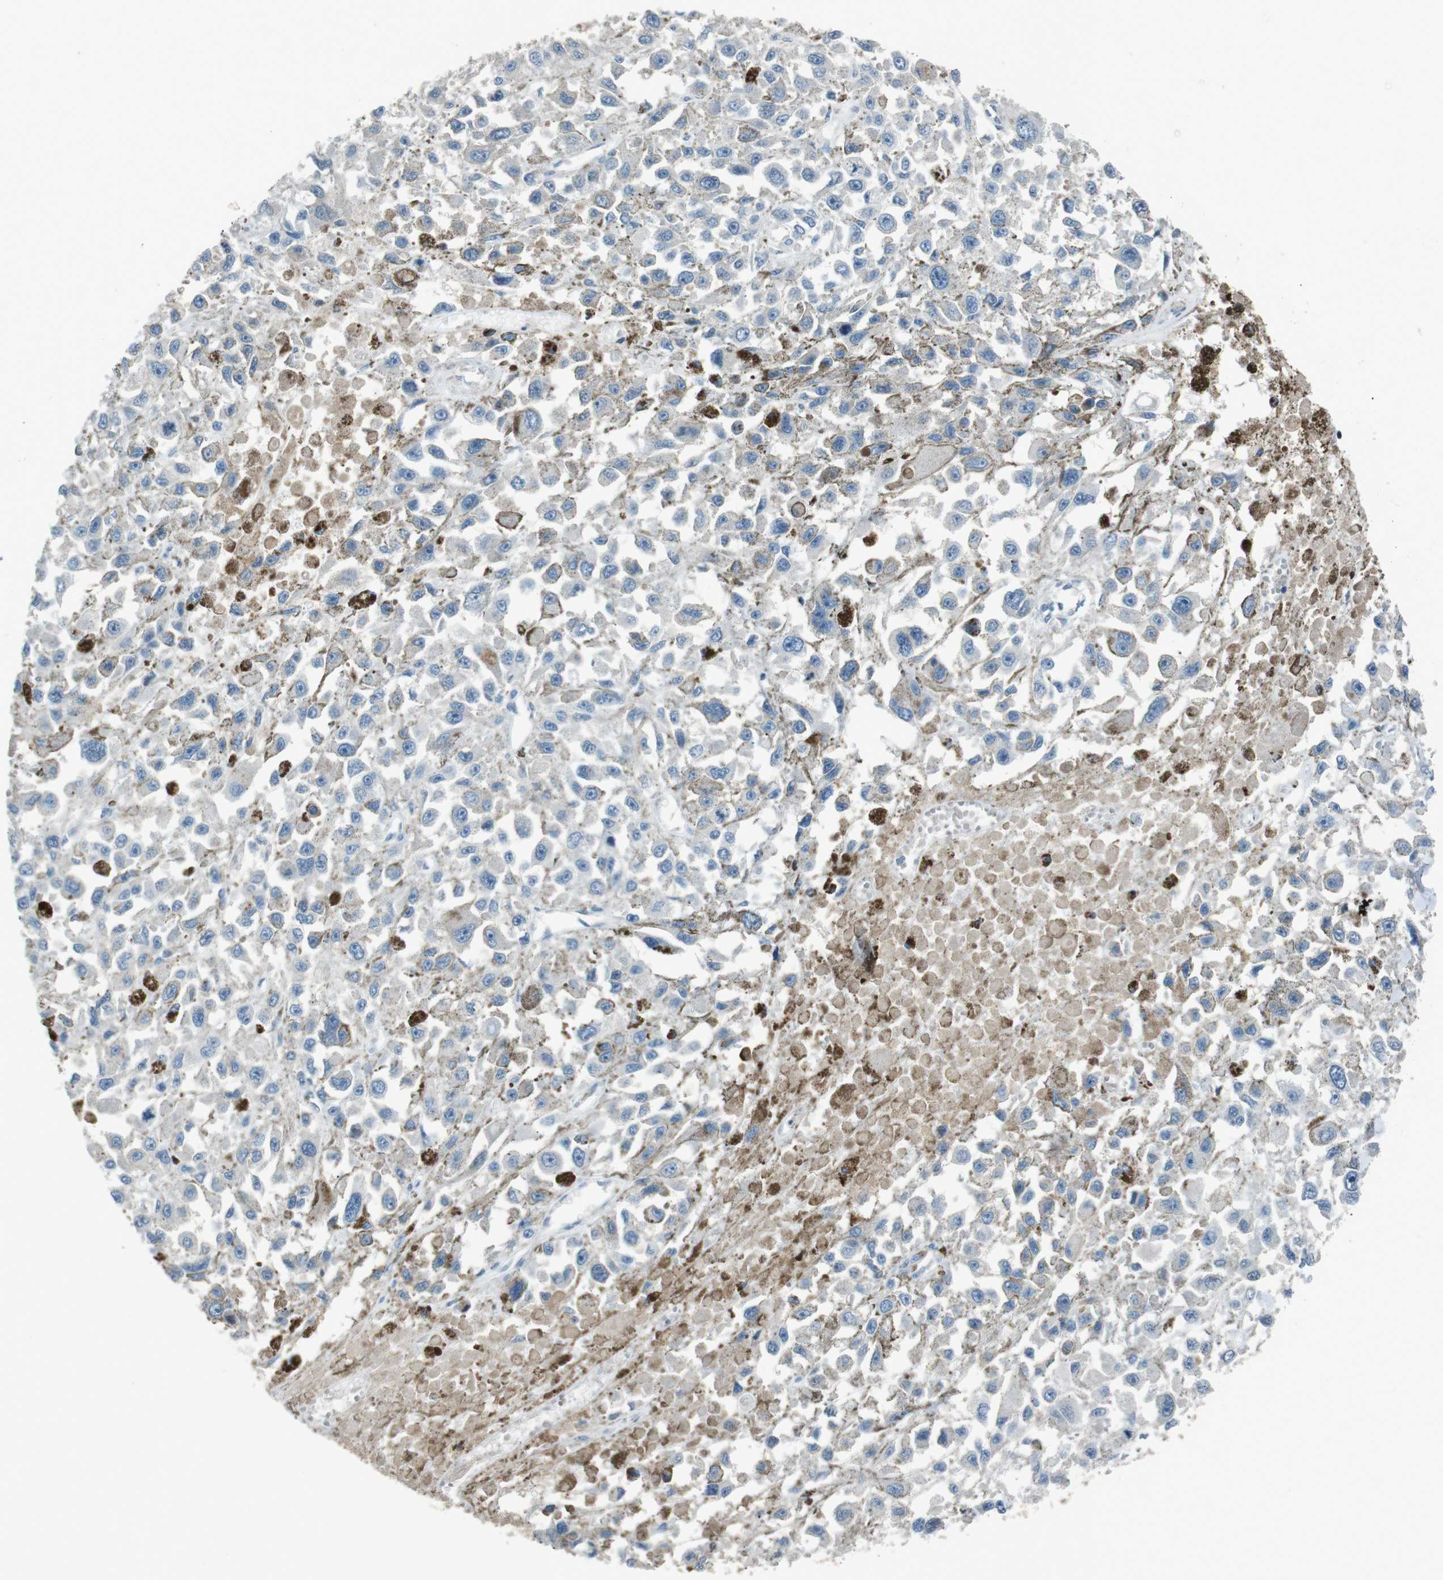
{"staining": {"intensity": "negative", "quantity": "none", "location": "none"}, "tissue": "melanoma", "cell_type": "Tumor cells", "image_type": "cancer", "snomed": [{"axis": "morphology", "description": "Malignant melanoma, Metastatic site"}, {"axis": "topography", "description": "Lymph node"}], "caption": "High power microscopy photomicrograph of an immunohistochemistry micrograph of melanoma, revealing no significant staining in tumor cells.", "gene": "UGT1A6", "patient": {"sex": "male", "age": 59}}